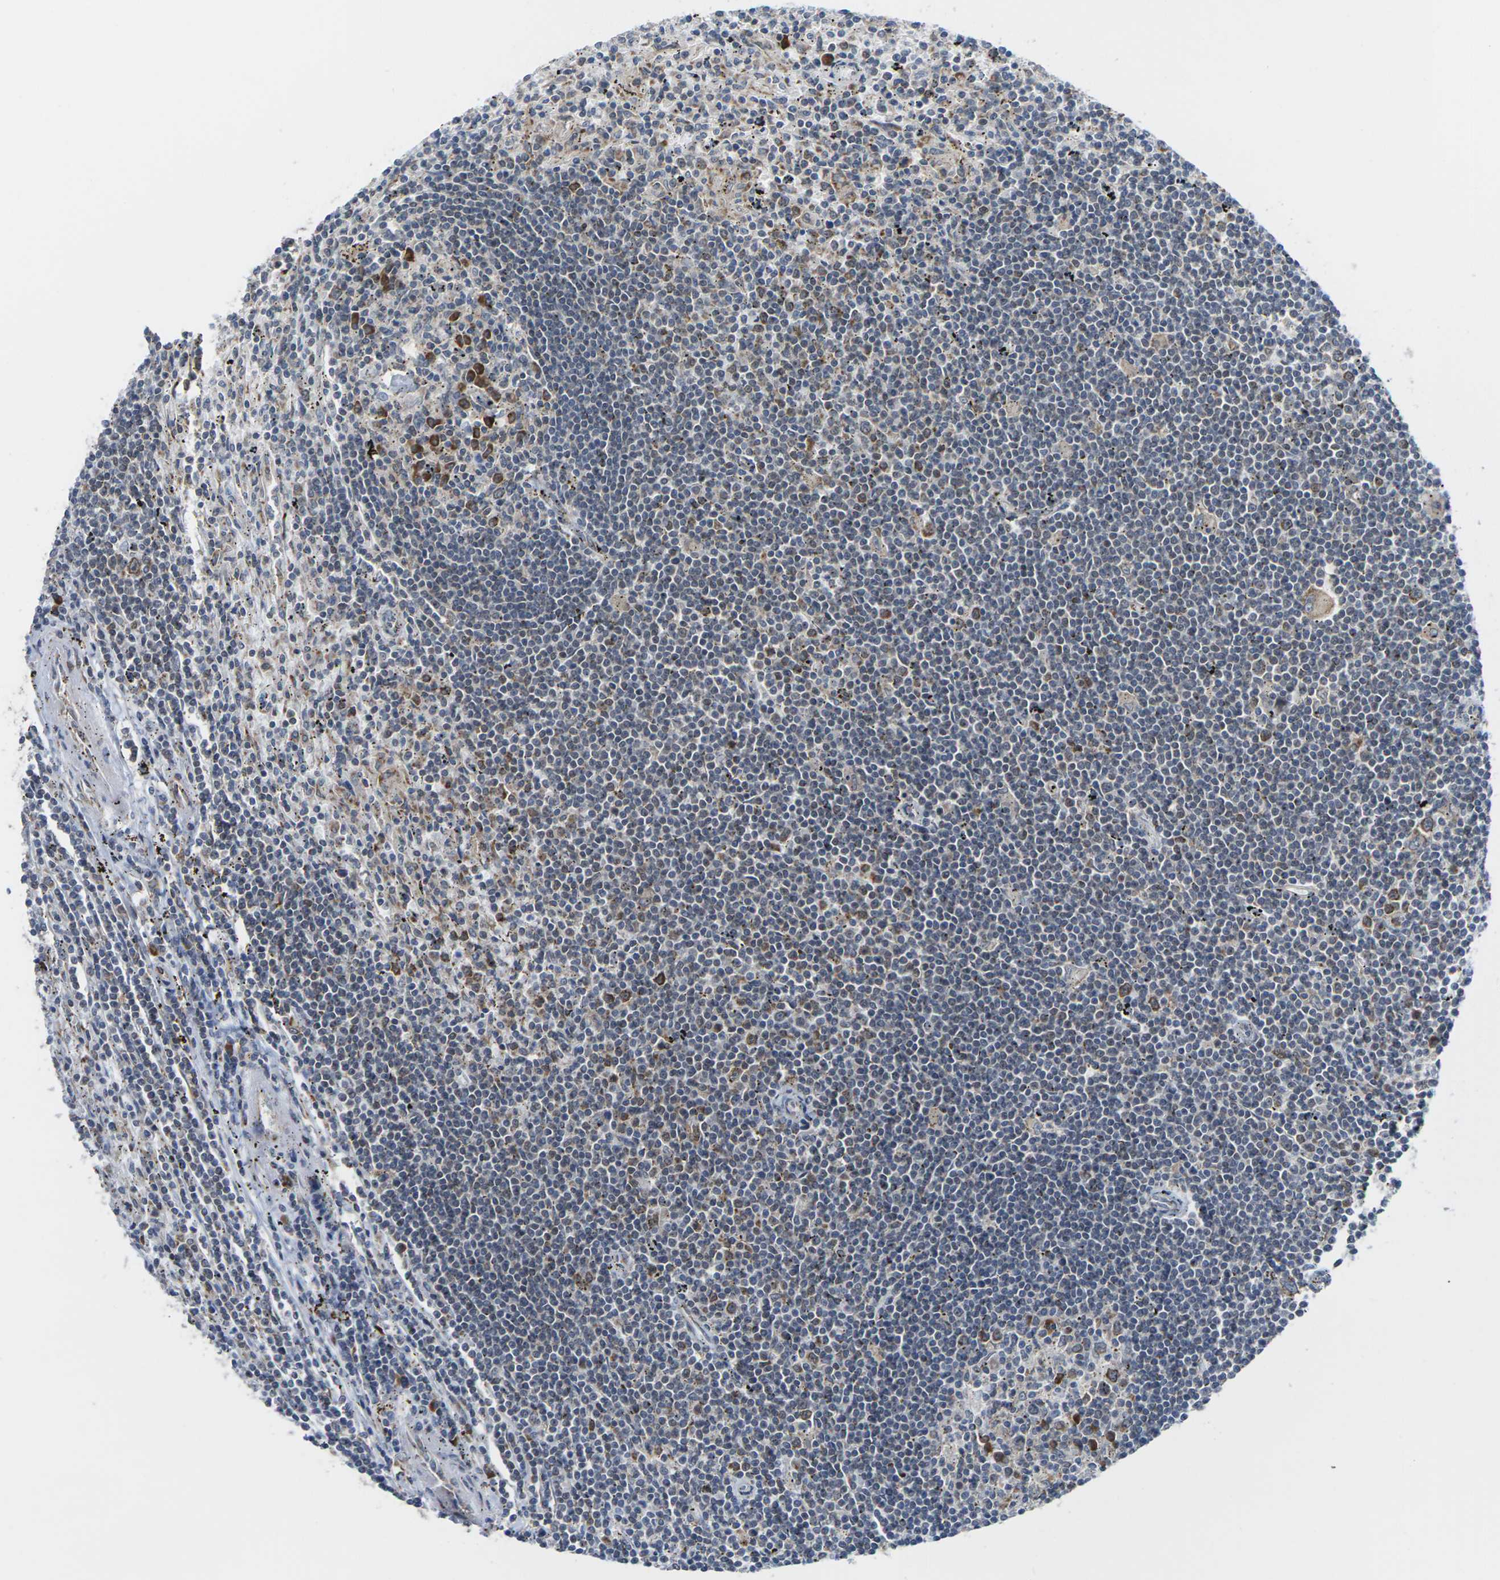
{"staining": {"intensity": "negative", "quantity": "none", "location": "none"}, "tissue": "lymphoma", "cell_type": "Tumor cells", "image_type": "cancer", "snomed": [{"axis": "morphology", "description": "Malignant lymphoma, non-Hodgkin's type, Low grade"}, {"axis": "topography", "description": "Spleen"}], "caption": "Tumor cells show no significant expression in lymphoma.", "gene": "PDZK1IP1", "patient": {"sex": "male", "age": 76}}